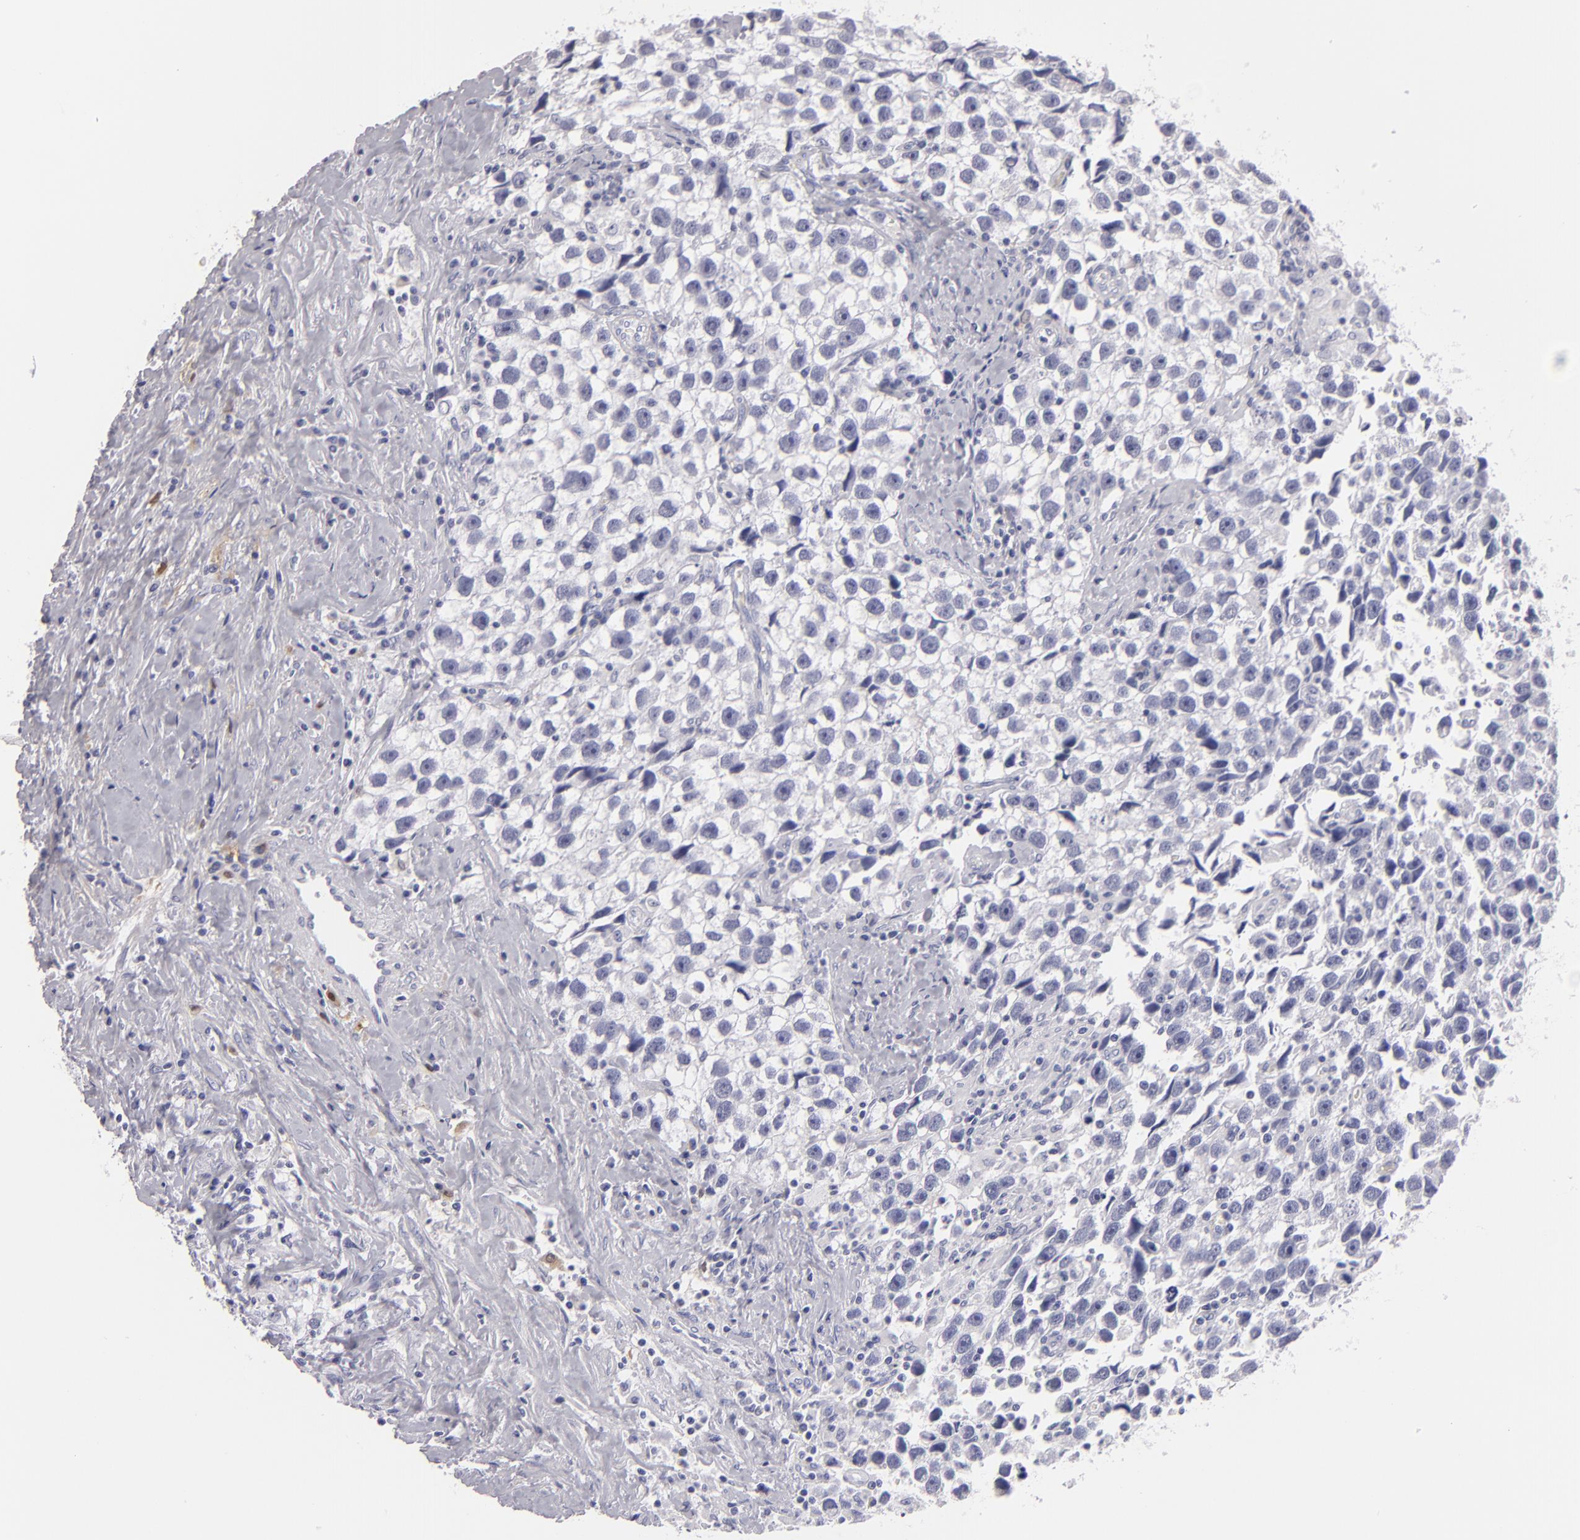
{"staining": {"intensity": "negative", "quantity": "none", "location": "none"}, "tissue": "testis cancer", "cell_type": "Tumor cells", "image_type": "cancer", "snomed": [{"axis": "morphology", "description": "Seminoma, NOS"}, {"axis": "topography", "description": "Testis"}], "caption": "High power microscopy micrograph of an IHC photomicrograph of testis cancer (seminoma), revealing no significant staining in tumor cells.", "gene": "F13A1", "patient": {"sex": "male", "age": 43}}